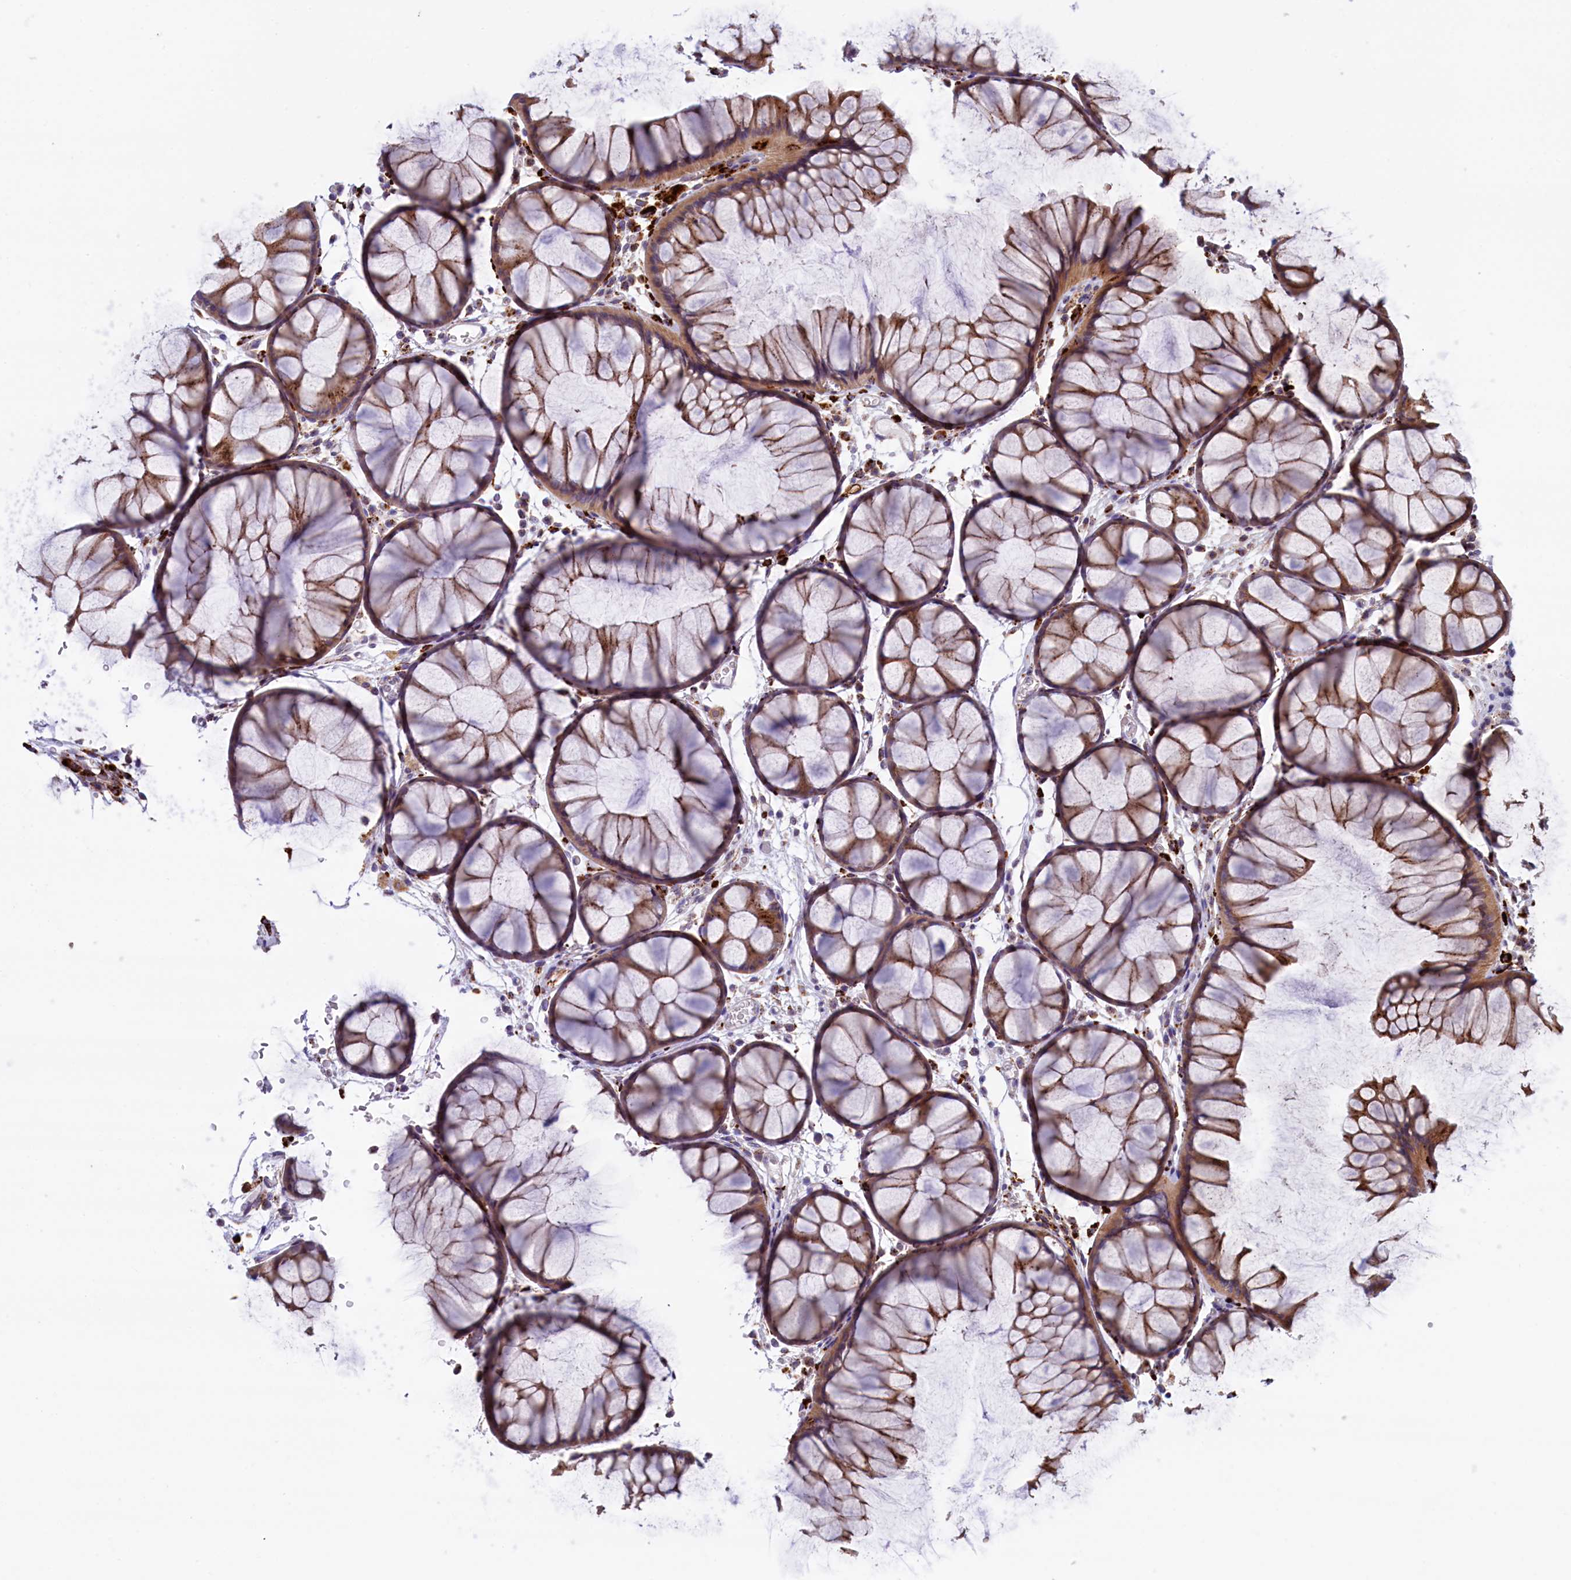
{"staining": {"intensity": "moderate", "quantity": "25%-75%", "location": "cytoplasmic/membranous"}, "tissue": "colon", "cell_type": "Endothelial cells", "image_type": "normal", "snomed": [{"axis": "morphology", "description": "Normal tissue, NOS"}, {"axis": "topography", "description": "Colon"}], "caption": "Protein expression analysis of benign colon exhibits moderate cytoplasmic/membranous positivity in about 25%-75% of endothelial cells. The staining was performed using DAB to visualize the protein expression in brown, while the nuclei were stained in blue with hematoxylin (Magnification: 20x).", "gene": "MAN2B1", "patient": {"sex": "female", "age": 82}}